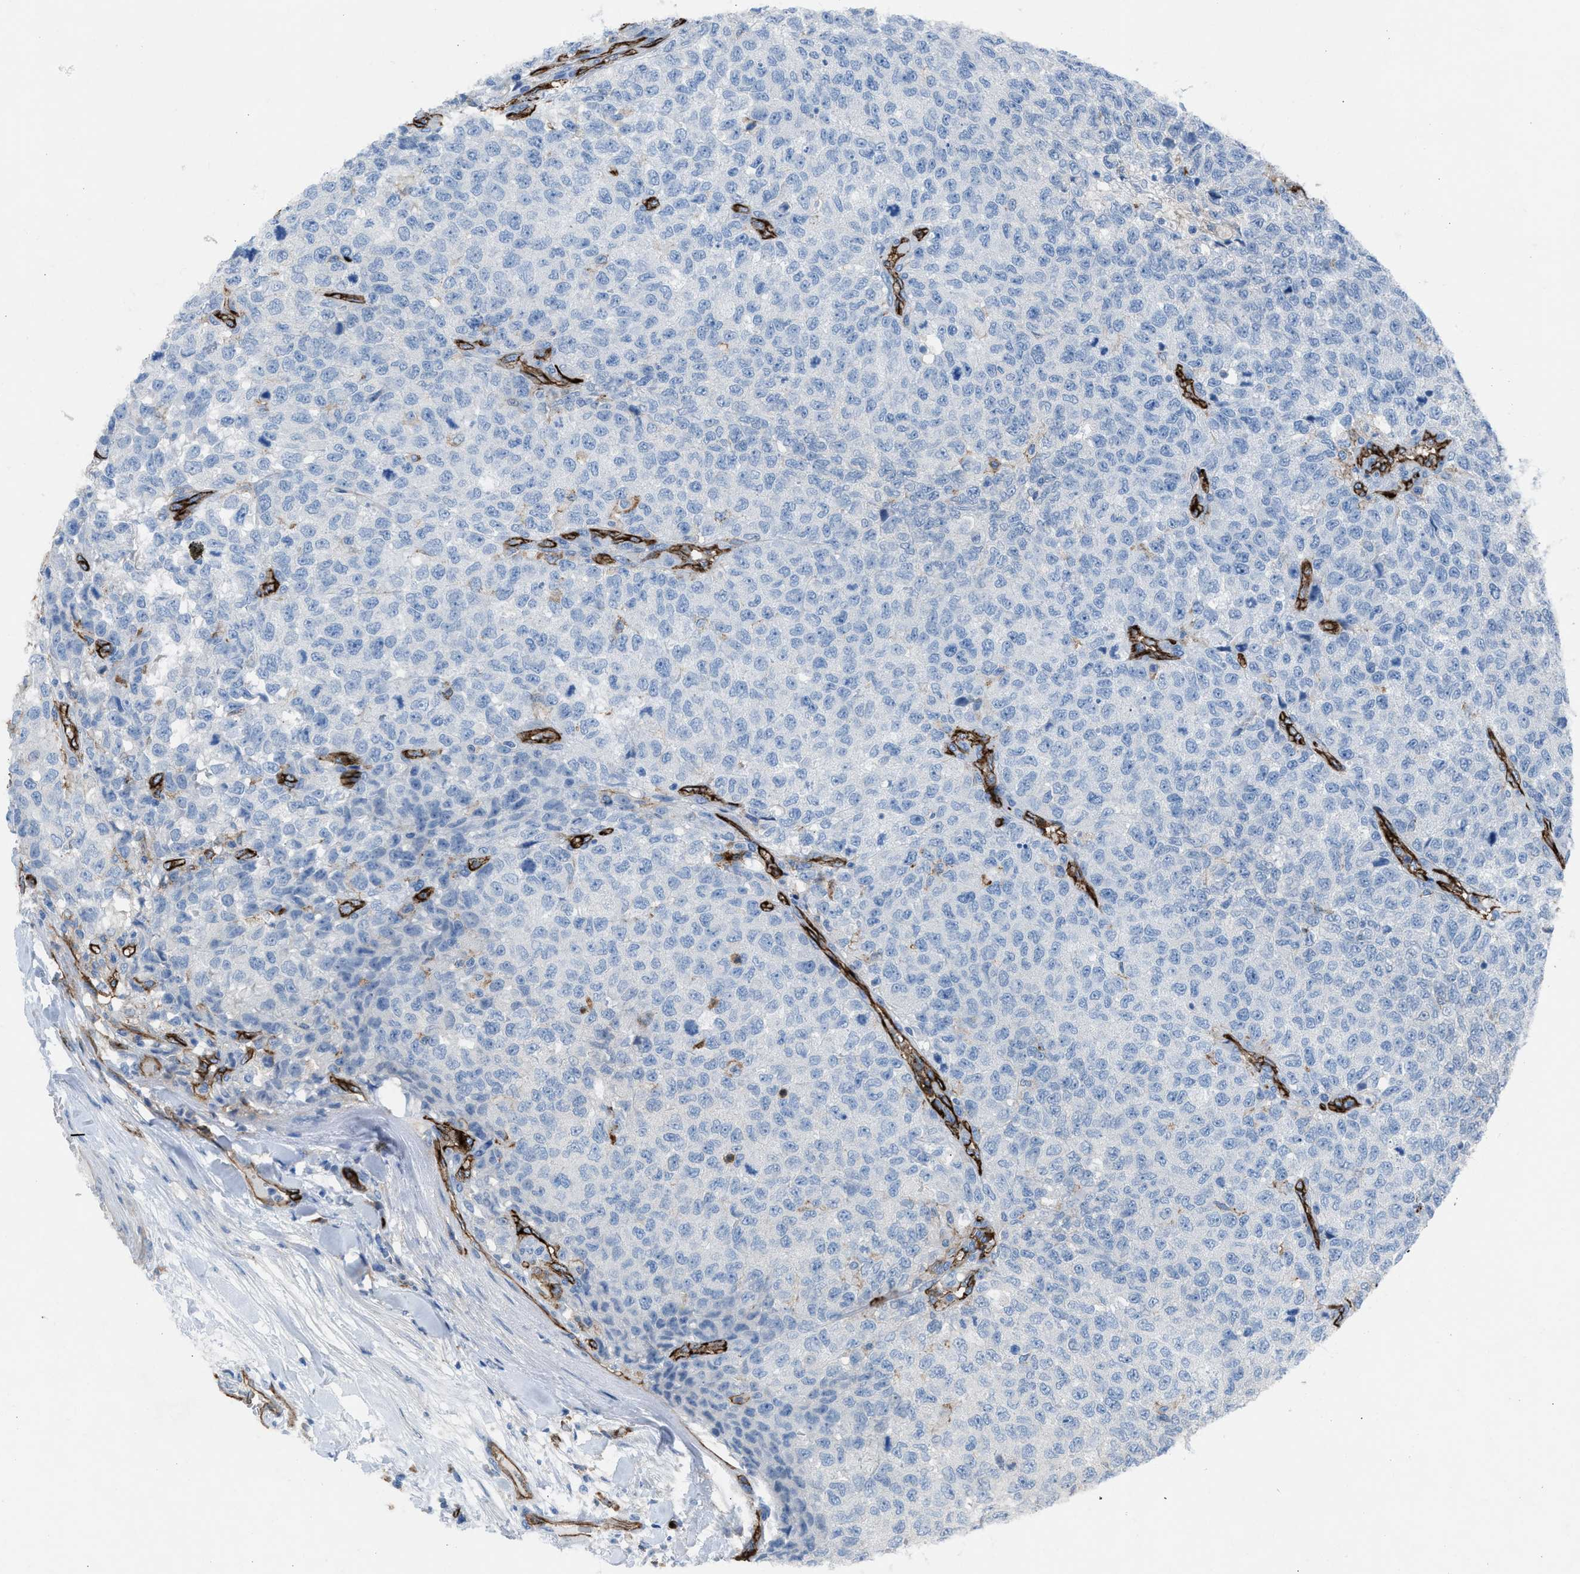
{"staining": {"intensity": "negative", "quantity": "none", "location": "none"}, "tissue": "testis cancer", "cell_type": "Tumor cells", "image_type": "cancer", "snomed": [{"axis": "morphology", "description": "Seminoma, NOS"}, {"axis": "topography", "description": "Testis"}], "caption": "Micrograph shows no protein expression in tumor cells of testis cancer (seminoma) tissue.", "gene": "DYSF", "patient": {"sex": "male", "age": 59}}